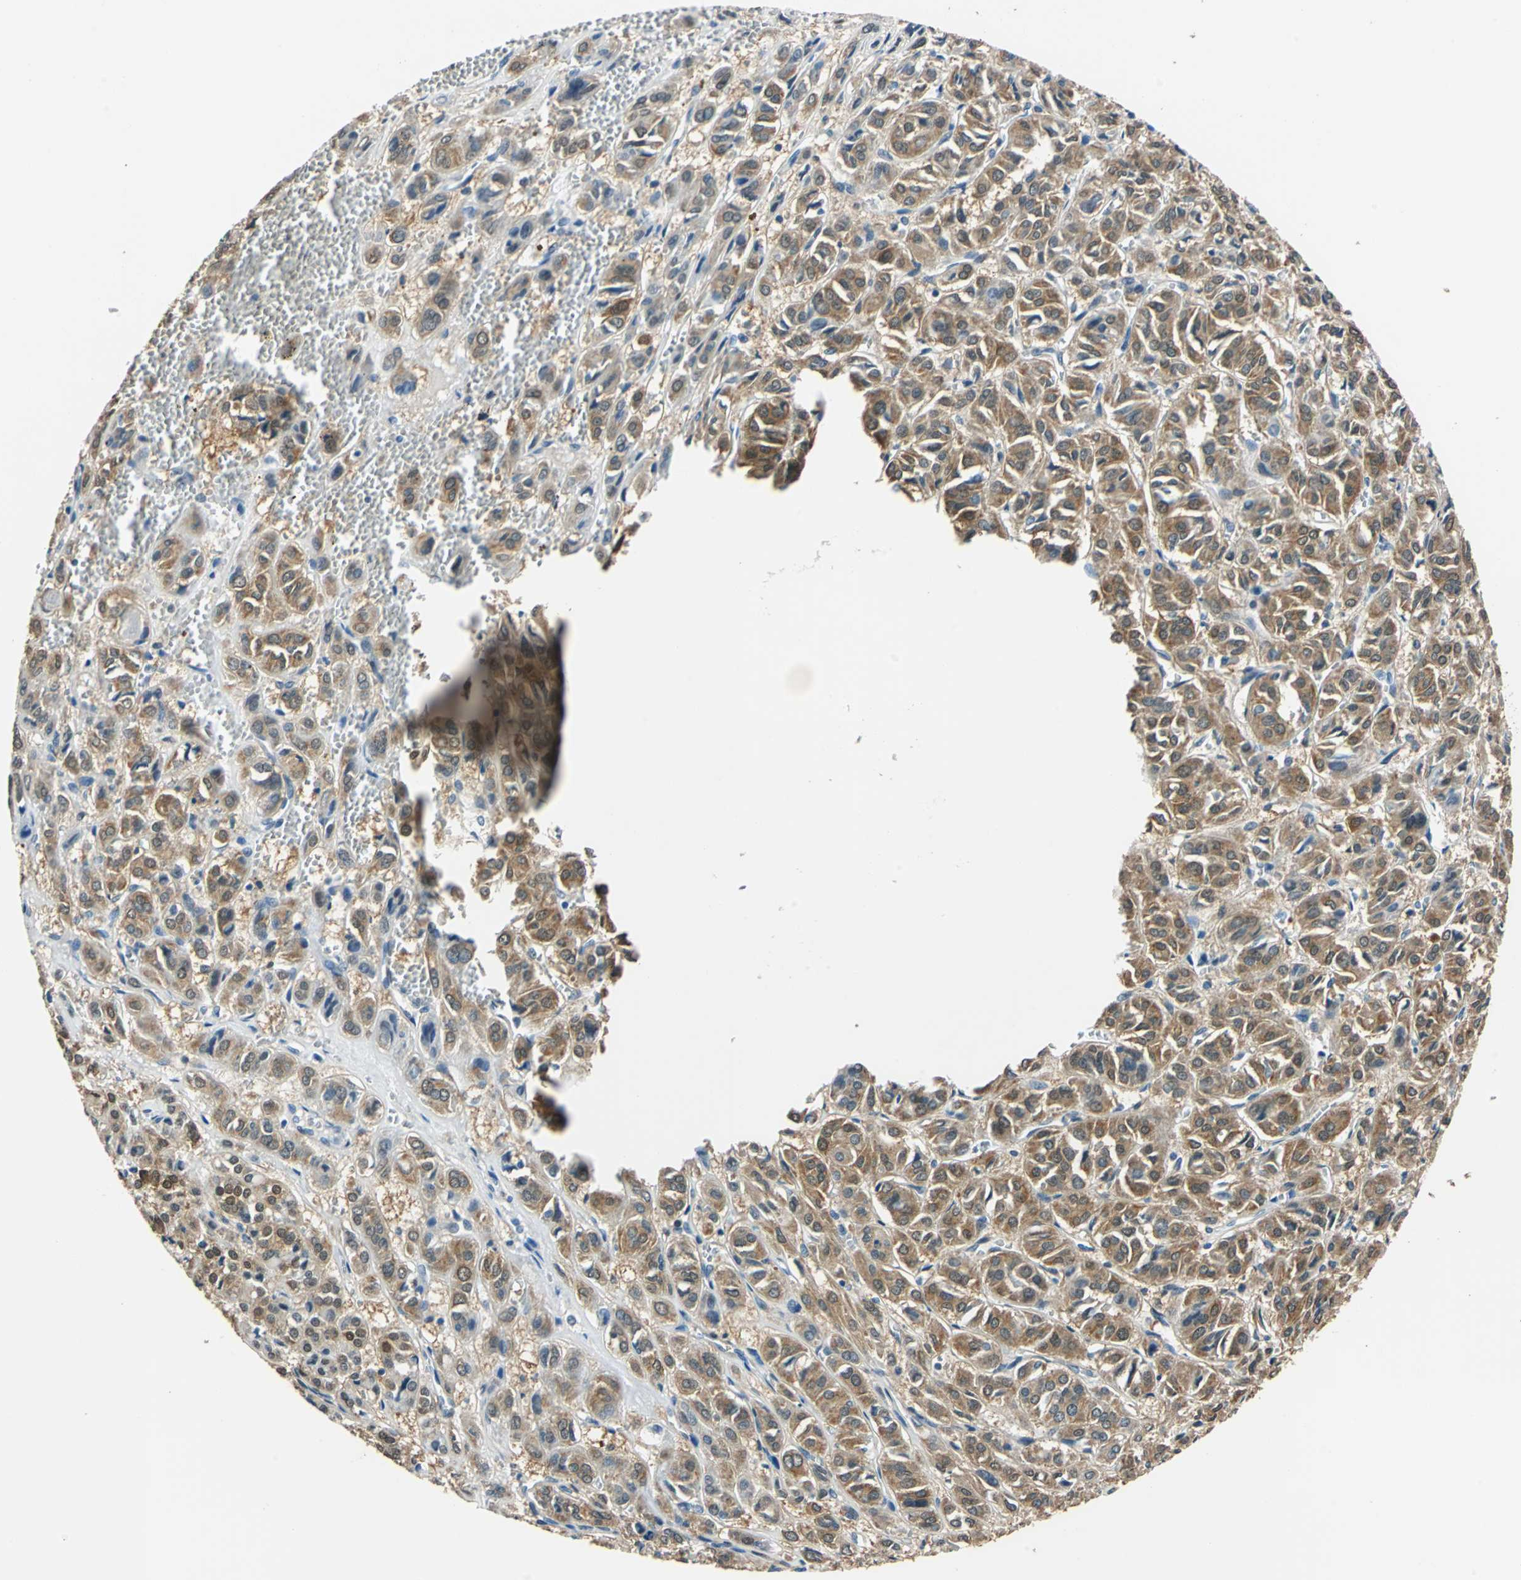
{"staining": {"intensity": "moderate", "quantity": ">75%", "location": "cytoplasmic/membranous"}, "tissue": "thyroid cancer", "cell_type": "Tumor cells", "image_type": "cancer", "snomed": [{"axis": "morphology", "description": "Follicular adenoma carcinoma, NOS"}, {"axis": "topography", "description": "Thyroid gland"}], "caption": "The photomicrograph shows a brown stain indicating the presence of a protein in the cytoplasmic/membranous of tumor cells in thyroid follicular adenoma carcinoma.", "gene": "FKBP4", "patient": {"sex": "female", "age": 71}}